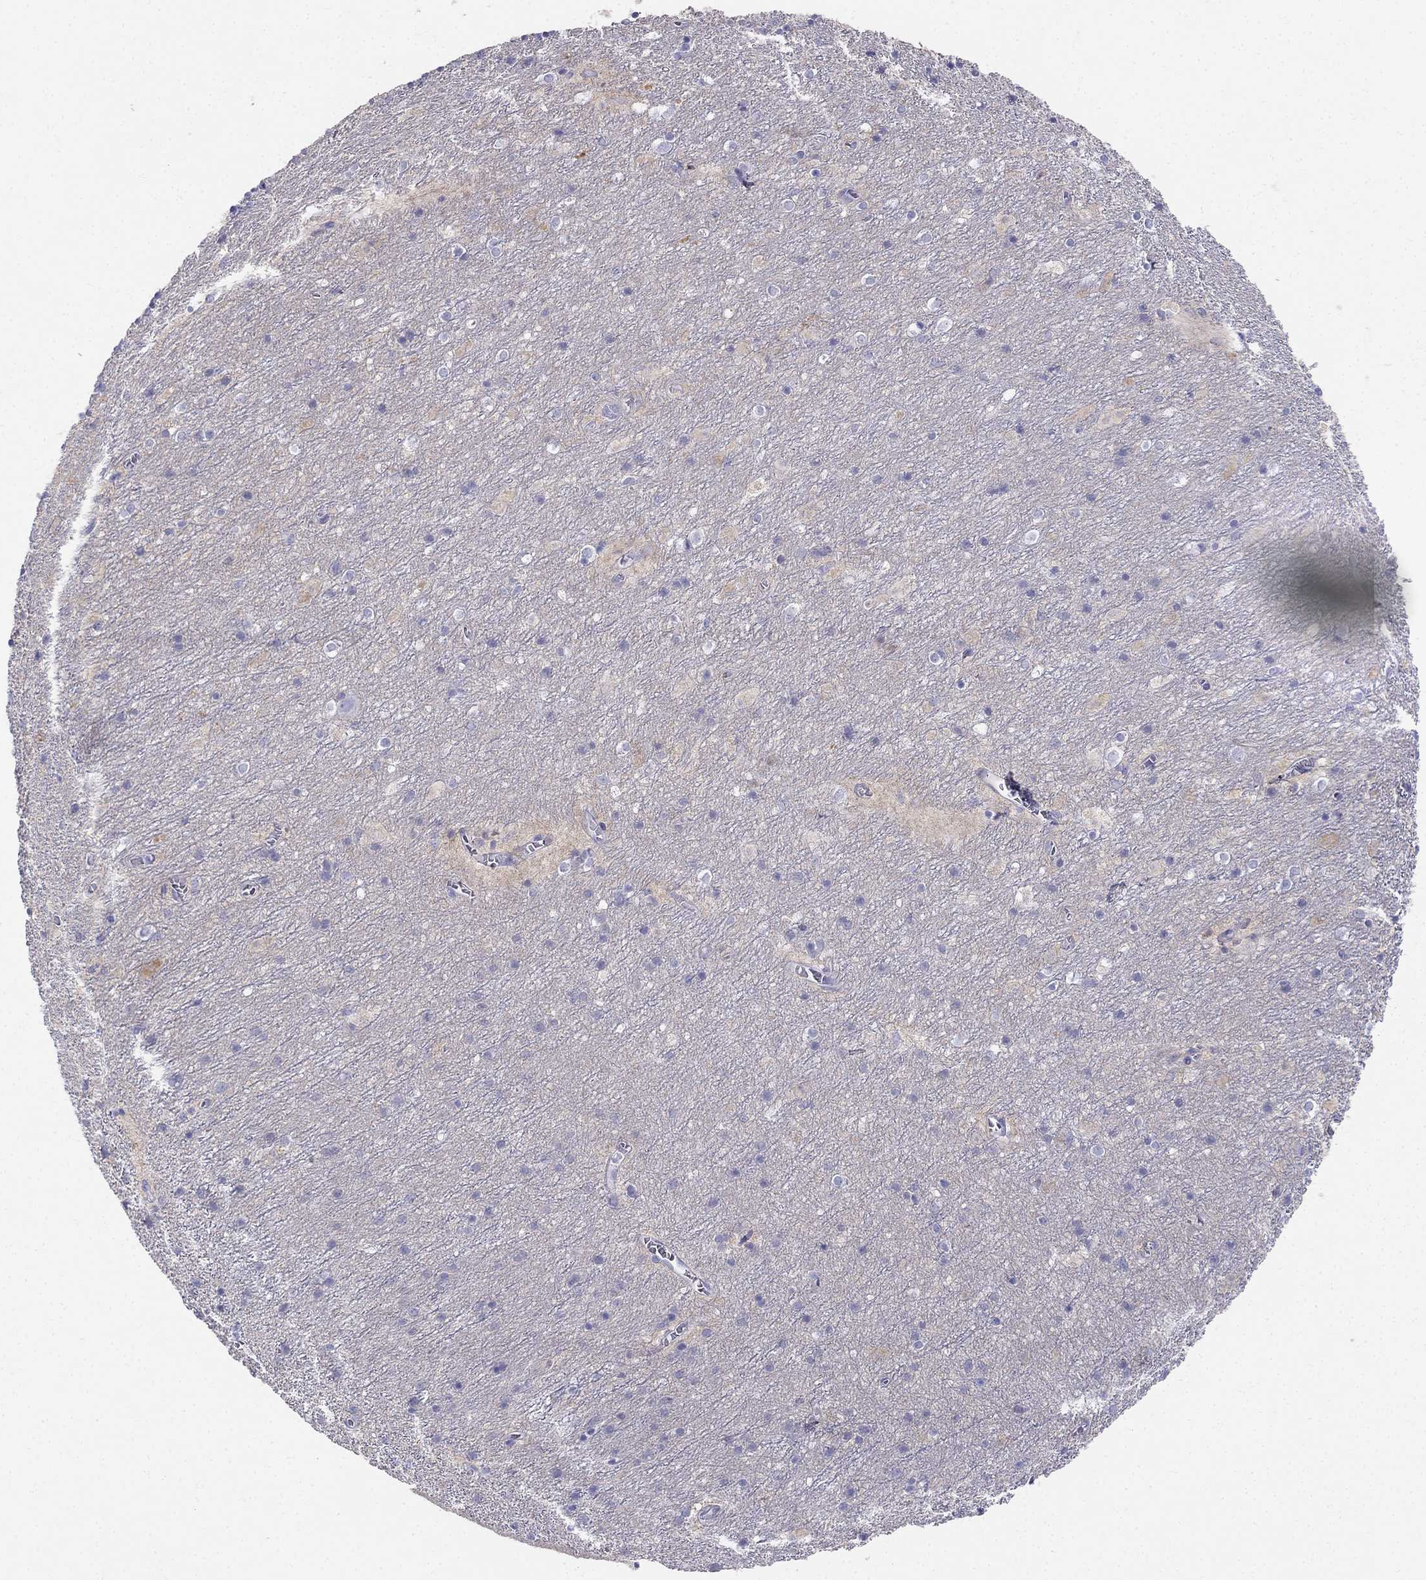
{"staining": {"intensity": "negative", "quantity": "none", "location": "none"}, "tissue": "cerebellum", "cell_type": "Cells in granular layer", "image_type": "normal", "snomed": [{"axis": "morphology", "description": "Normal tissue, NOS"}, {"axis": "topography", "description": "Cerebellum"}], "caption": "Cerebellum stained for a protein using immunohistochemistry demonstrates no expression cells in granular layer.", "gene": "RFLNA", "patient": {"sex": "male", "age": 70}}